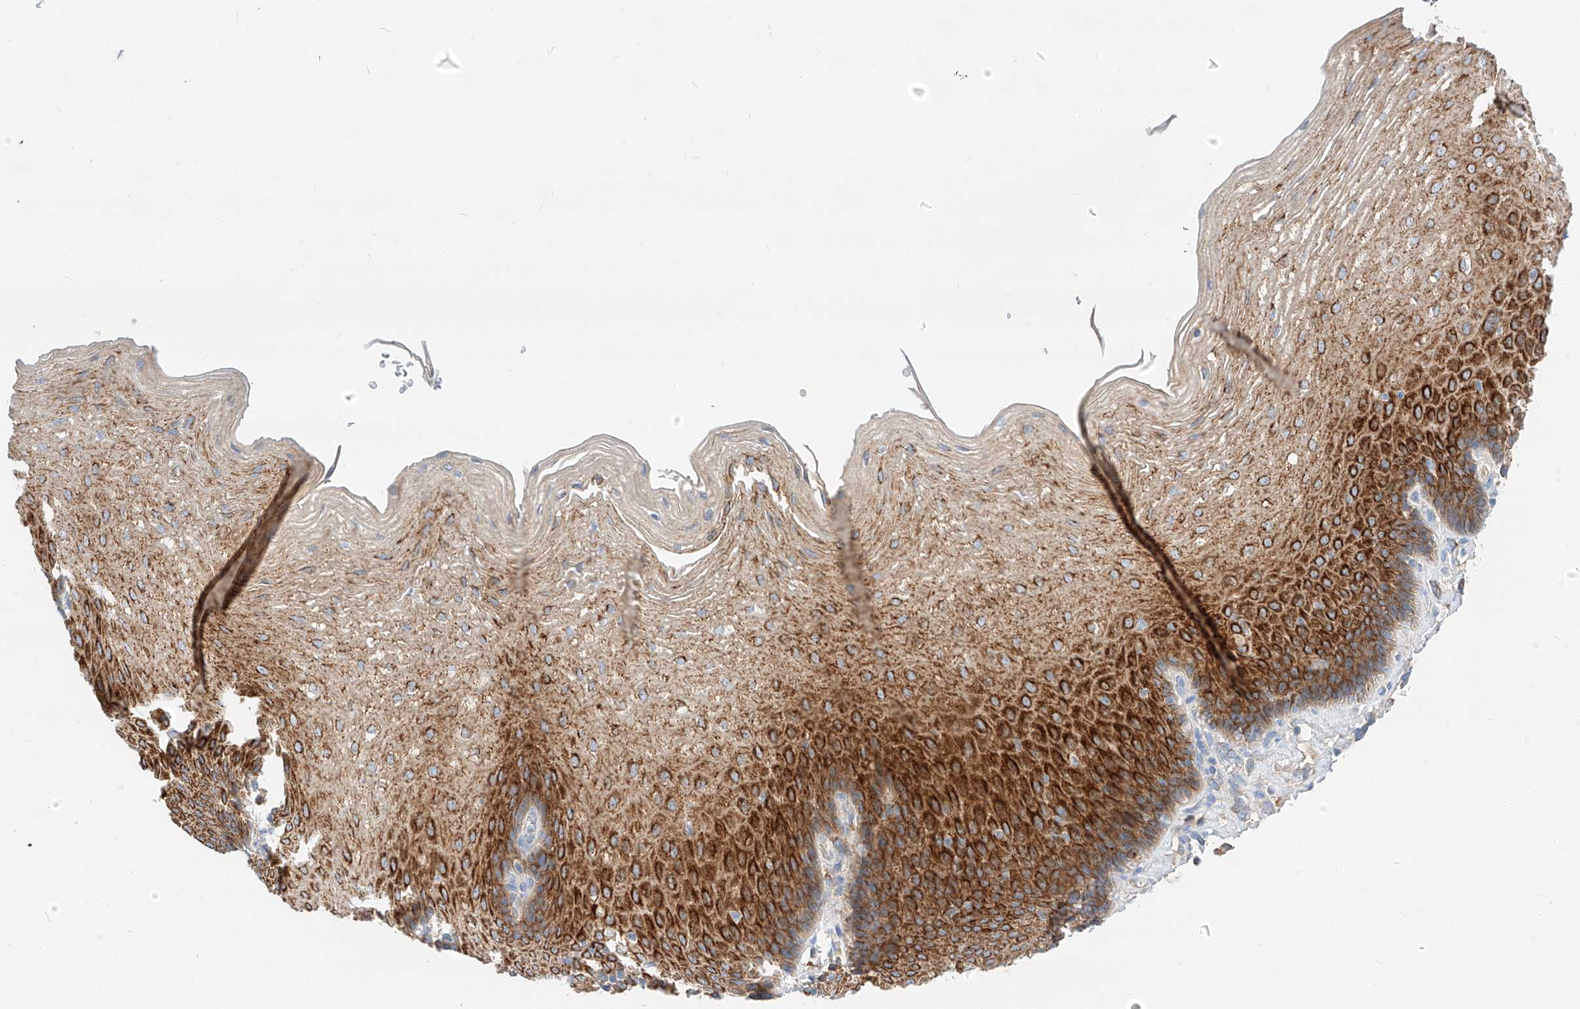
{"staining": {"intensity": "strong", "quantity": ">75%", "location": "cytoplasmic/membranous"}, "tissue": "esophagus", "cell_type": "Squamous epithelial cells", "image_type": "normal", "snomed": [{"axis": "morphology", "description": "Normal tissue, NOS"}, {"axis": "topography", "description": "Esophagus"}], "caption": "Immunohistochemical staining of normal human esophagus exhibits strong cytoplasmic/membranous protein positivity in about >75% of squamous epithelial cells.", "gene": "MAP7", "patient": {"sex": "female", "age": 66}}